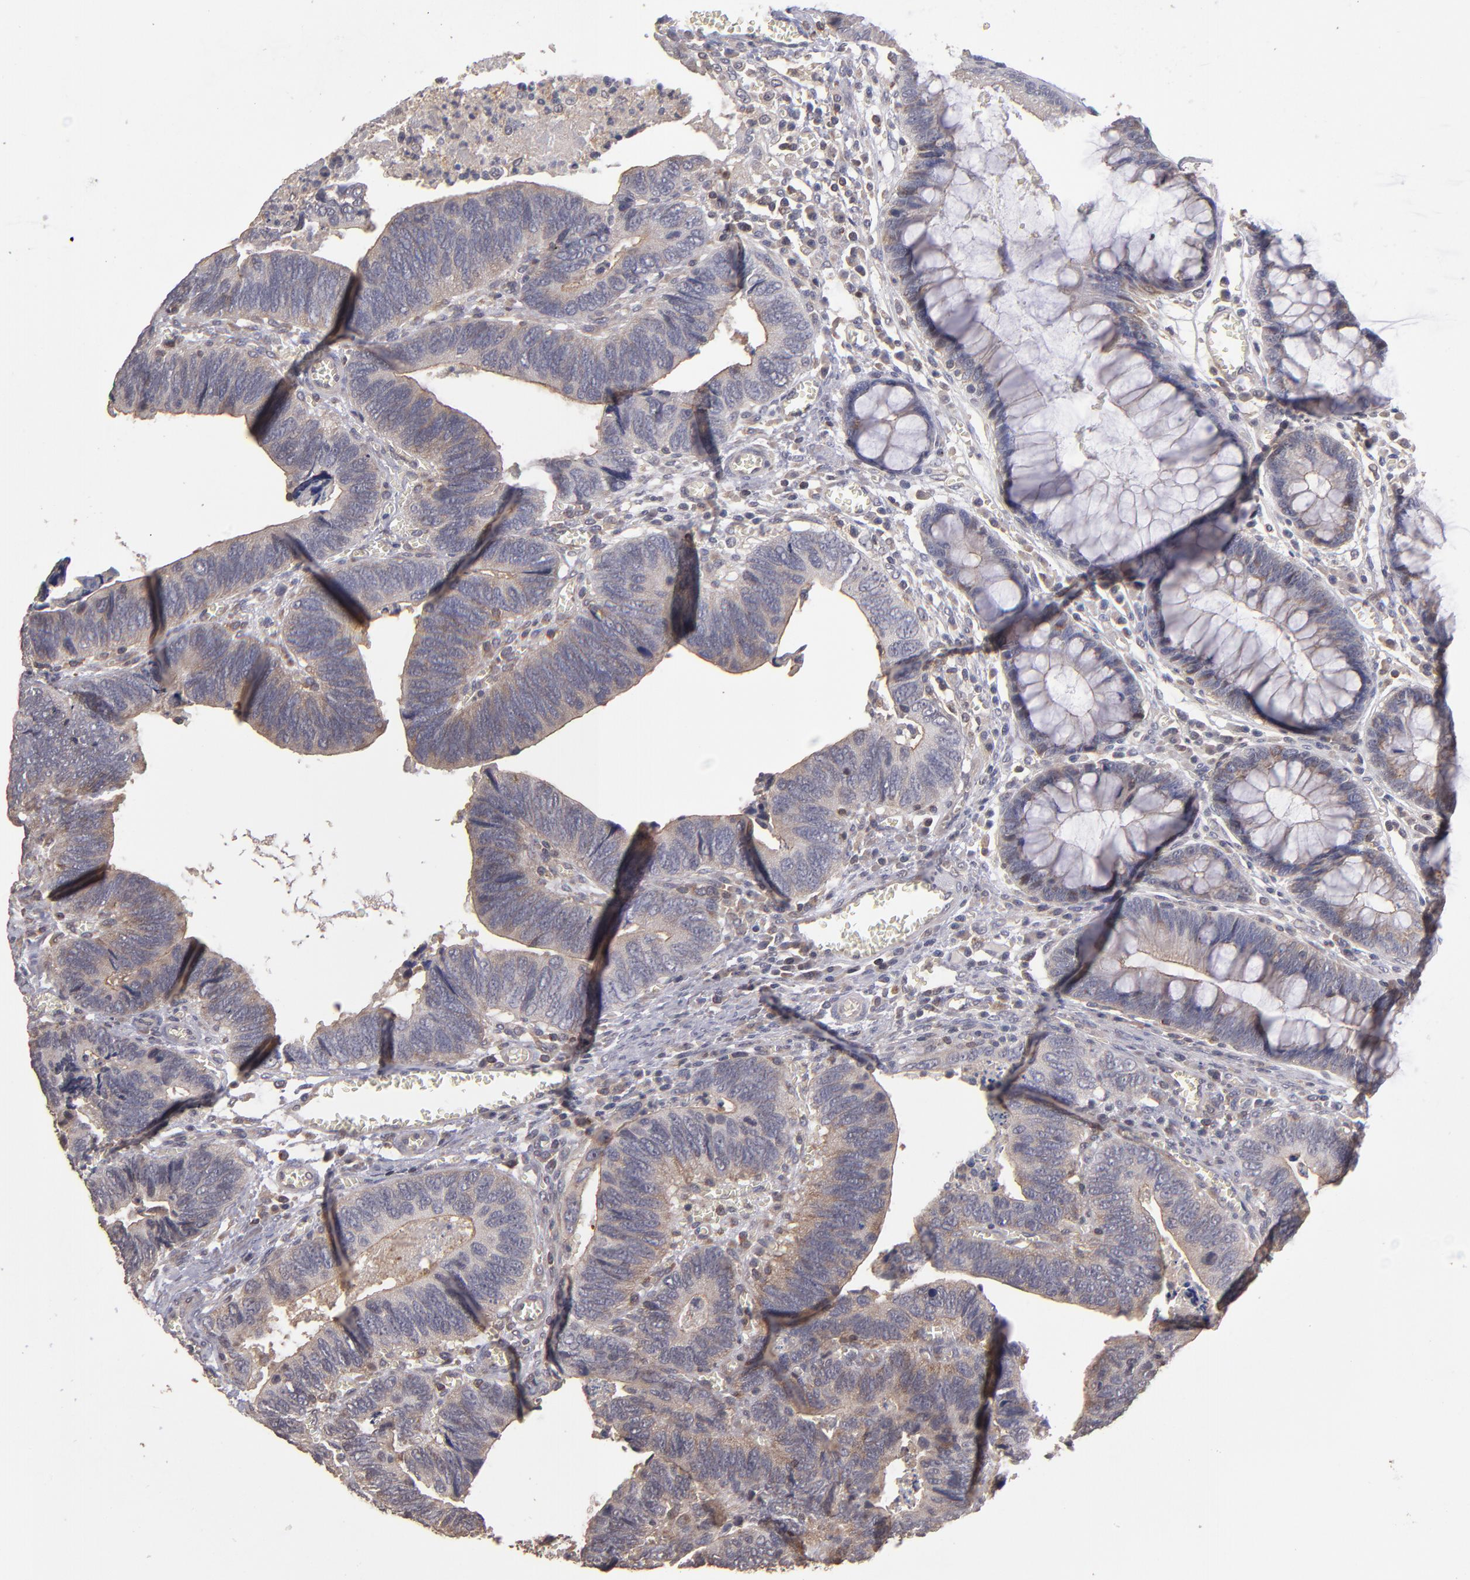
{"staining": {"intensity": "moderate", "quantity": "25%-75%", "location": "cytoplasmic/membranous"}, "tissue": "colorectal cancer", "cell_type": "Tumor cells", "image_type": "cancer", "snomed": [{"axis": "morphology", "description": "Adenocarcinoma, NOS"}, {"axis": "topography", "description": "Colon"}], "caption": "The photomicrograph demonstrates staining of colorectal cancer, revealing moderate cytoplasmic/membranous protein staining (brown color) within tumor cells. Immunohistochemistry (ihc) stains the protein of interest in brown and the nuclei are stained blue.", "gene": "NF2", "patient": {"sex": "male", "age": 72}}